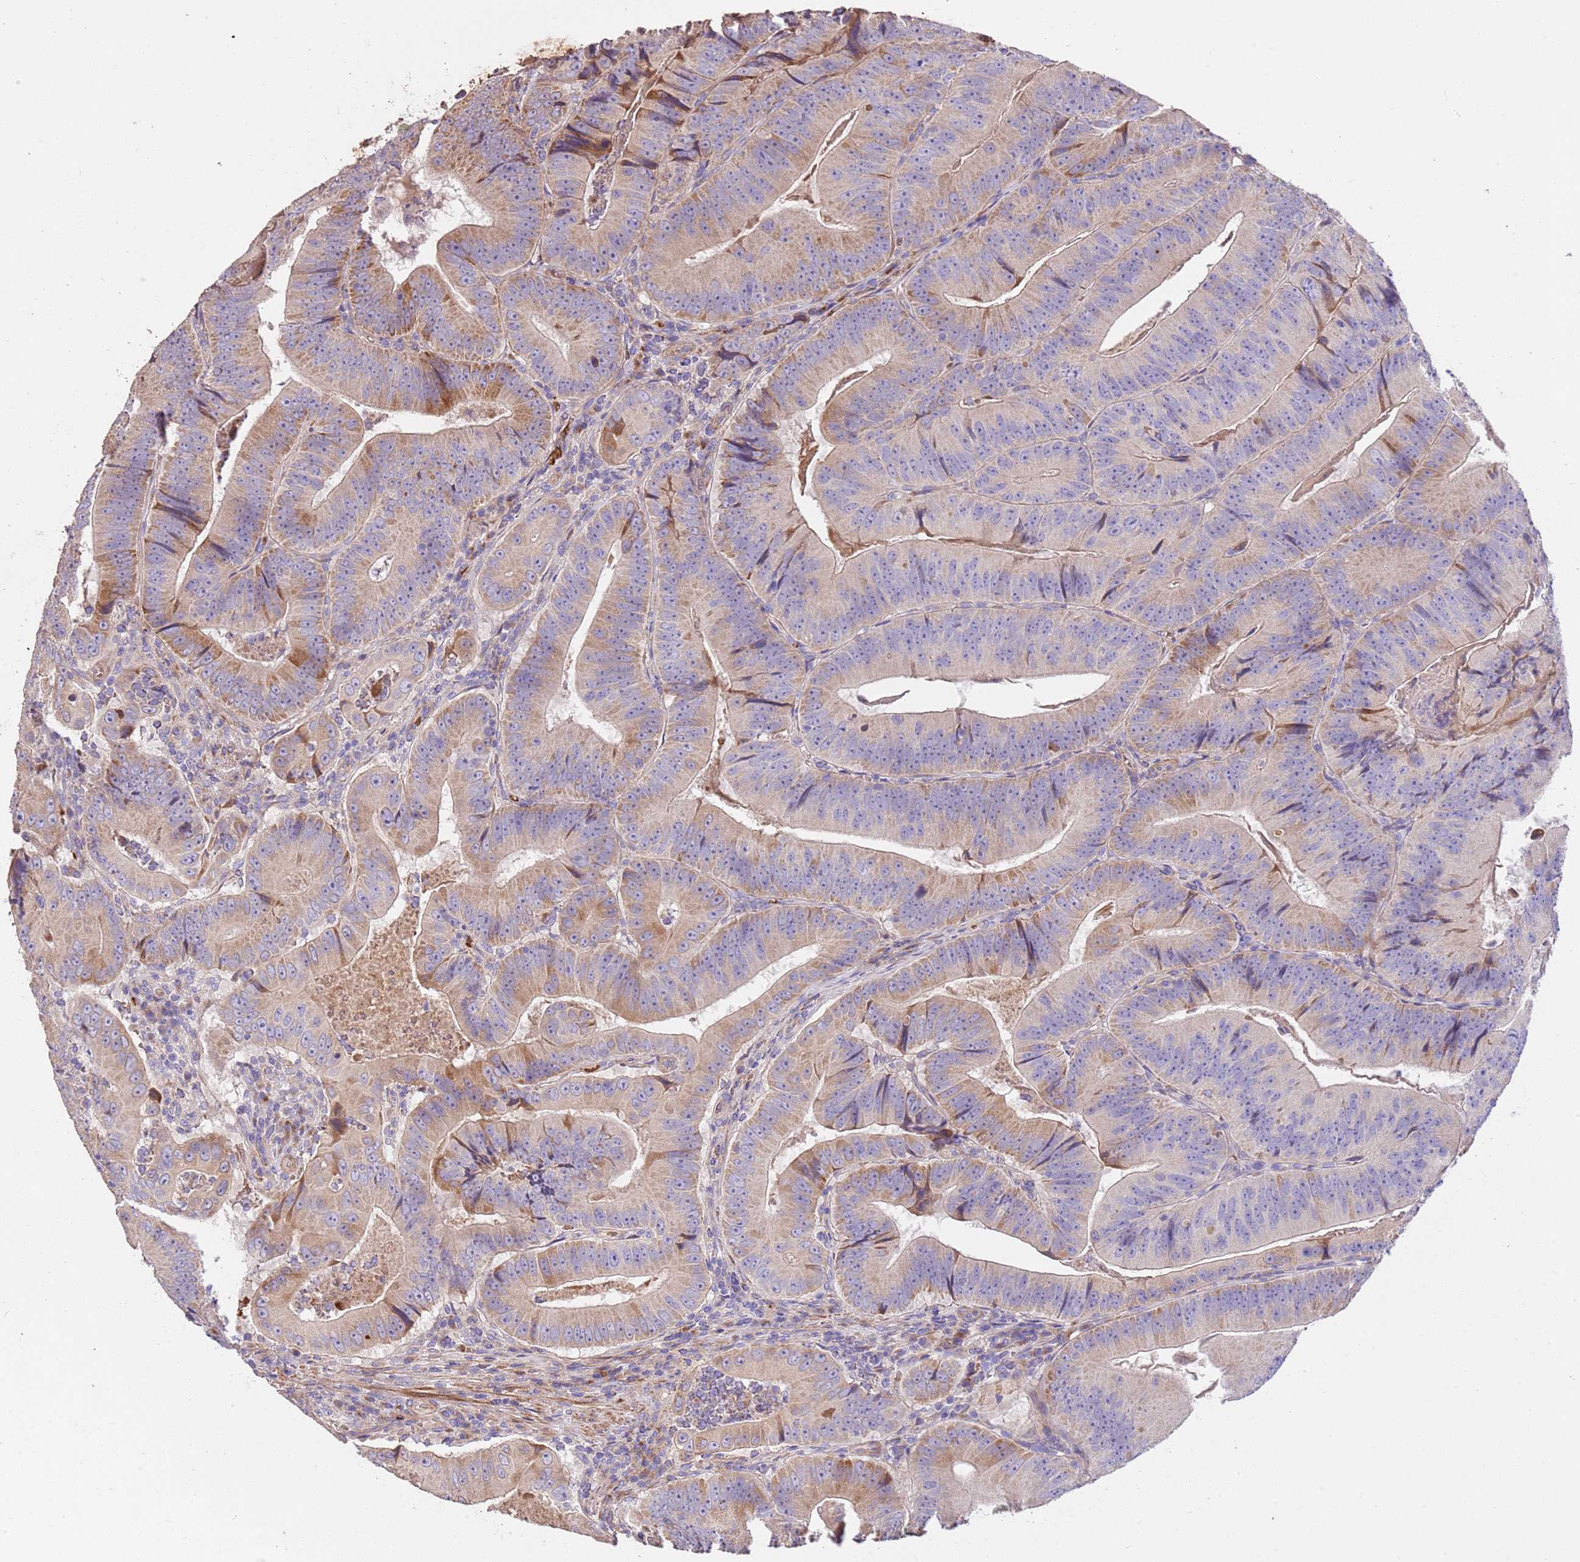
{"staining": {"intensity": "moderate", "quantity": "<25%", "location": "cytoplasmic/membranous"}, "tissue": "colorectal cancer", "cell_type": "Tumor cells", "image_type": "cancer", "snomed": [{"axis": "morphology", "description": "Adenocarcinoma, NOS"}, {"axis": "topography", "description": "Colon"}], "caption": "The histopathology image demonstrates a brown stain indicating the presence of a protein in the cytoplasmic/membranous of tumor cells in colorectal cancer. (DAB (3,3'-diaminobenzidine) = brown stain, brightfield microscopy at high magnification).", "gene": "PIGA", "patient": {"sex": "female", "age": 86}}